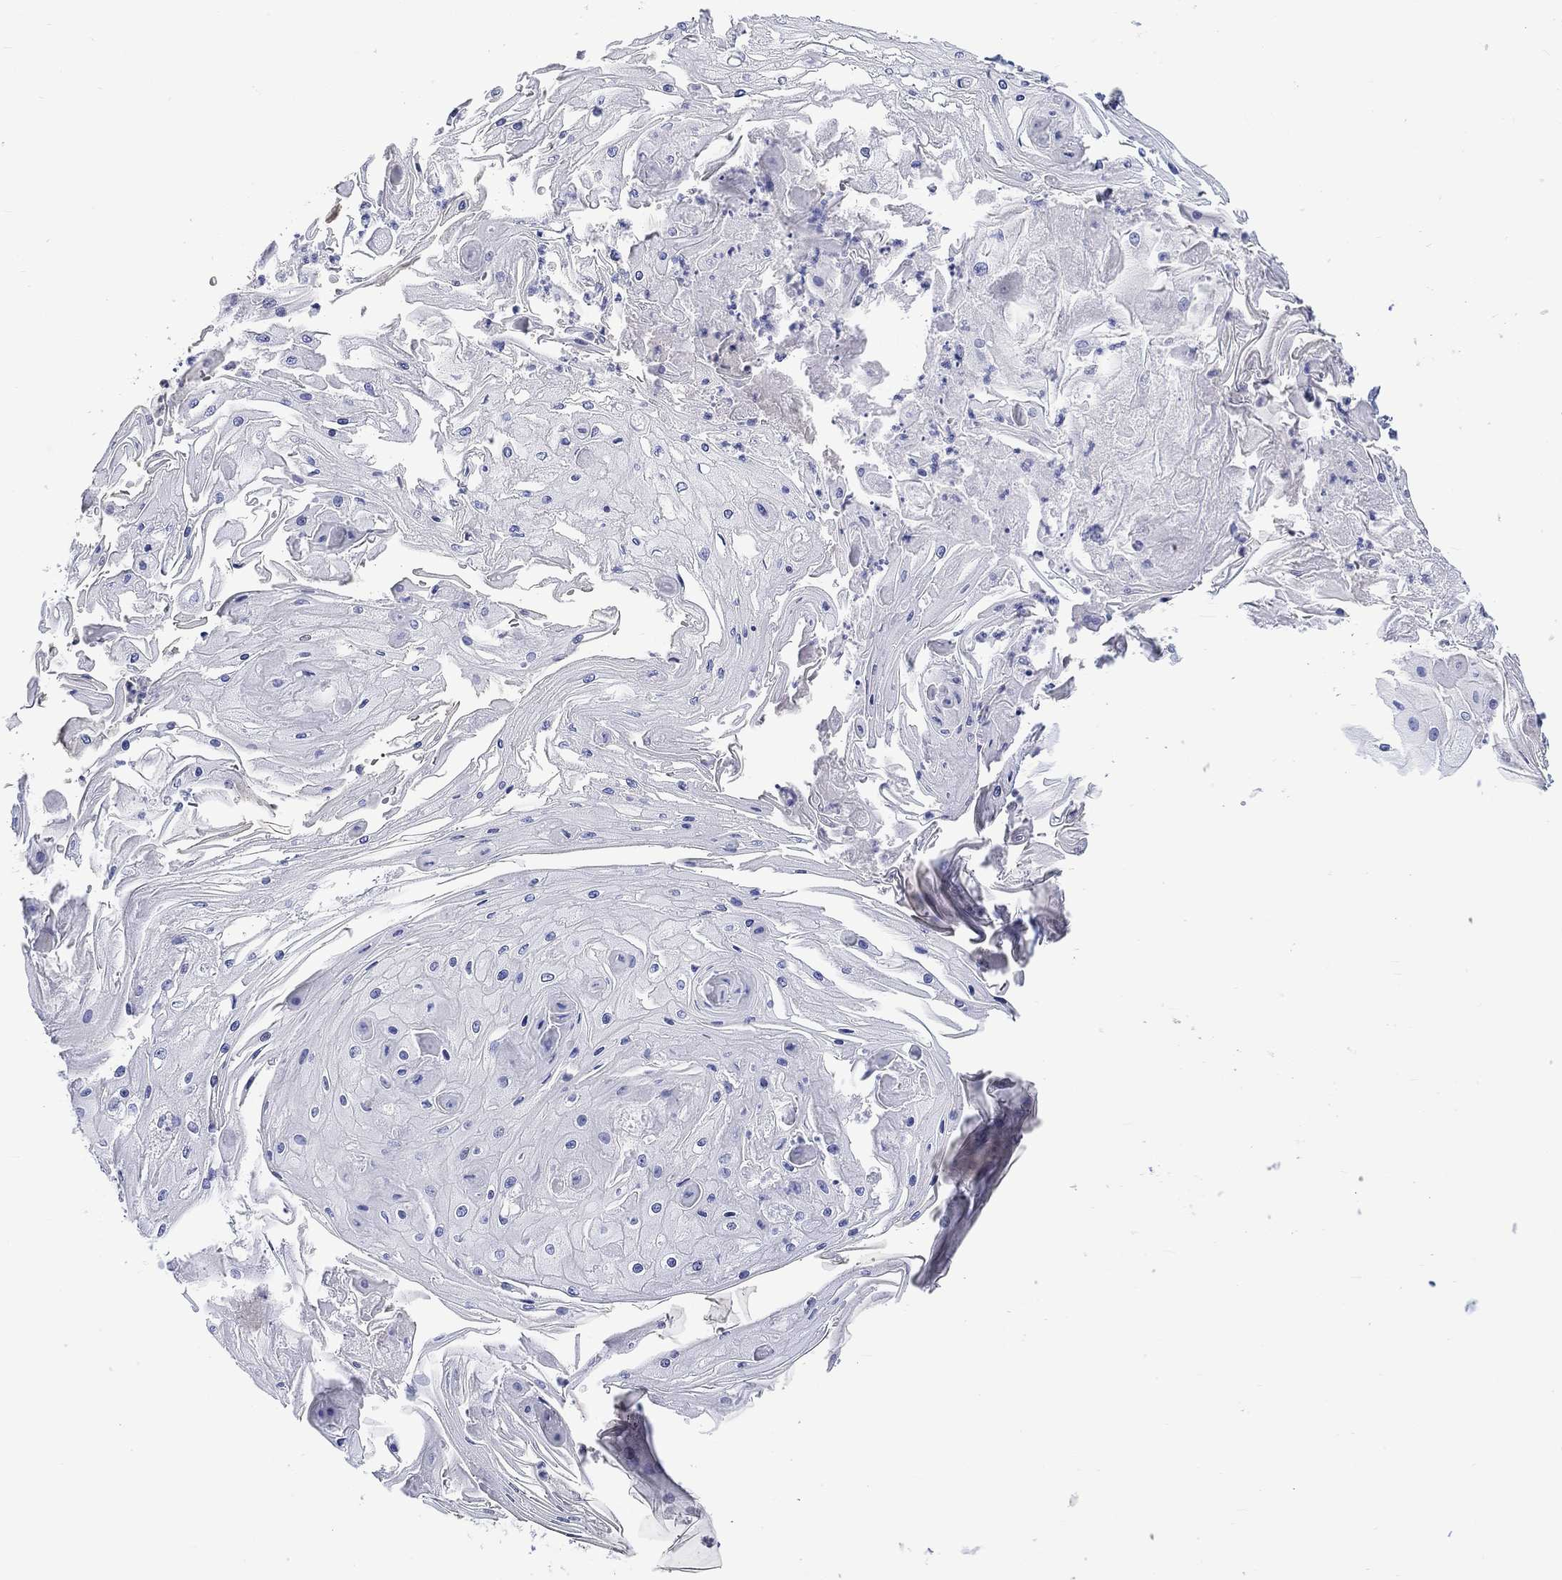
{"staining": {"intensity": "negative", "quantity": "none", "location": "none"}, "tissue": "skin cancer", "cell_type": "Tumor cells", "image_type": "cancer", "snomed": [{"axis": "morphology", "description": "Squamous cell carcinoma, NOS"}, {"axis": "topography", "description": "Skin"}], "caption": "Immunohistochemical staining of human squamous cell carcinoma (skin) shows no significant expression in tumor cells.", "gene": "MSI1", "patient": {"sex": "male", "age": 70}}